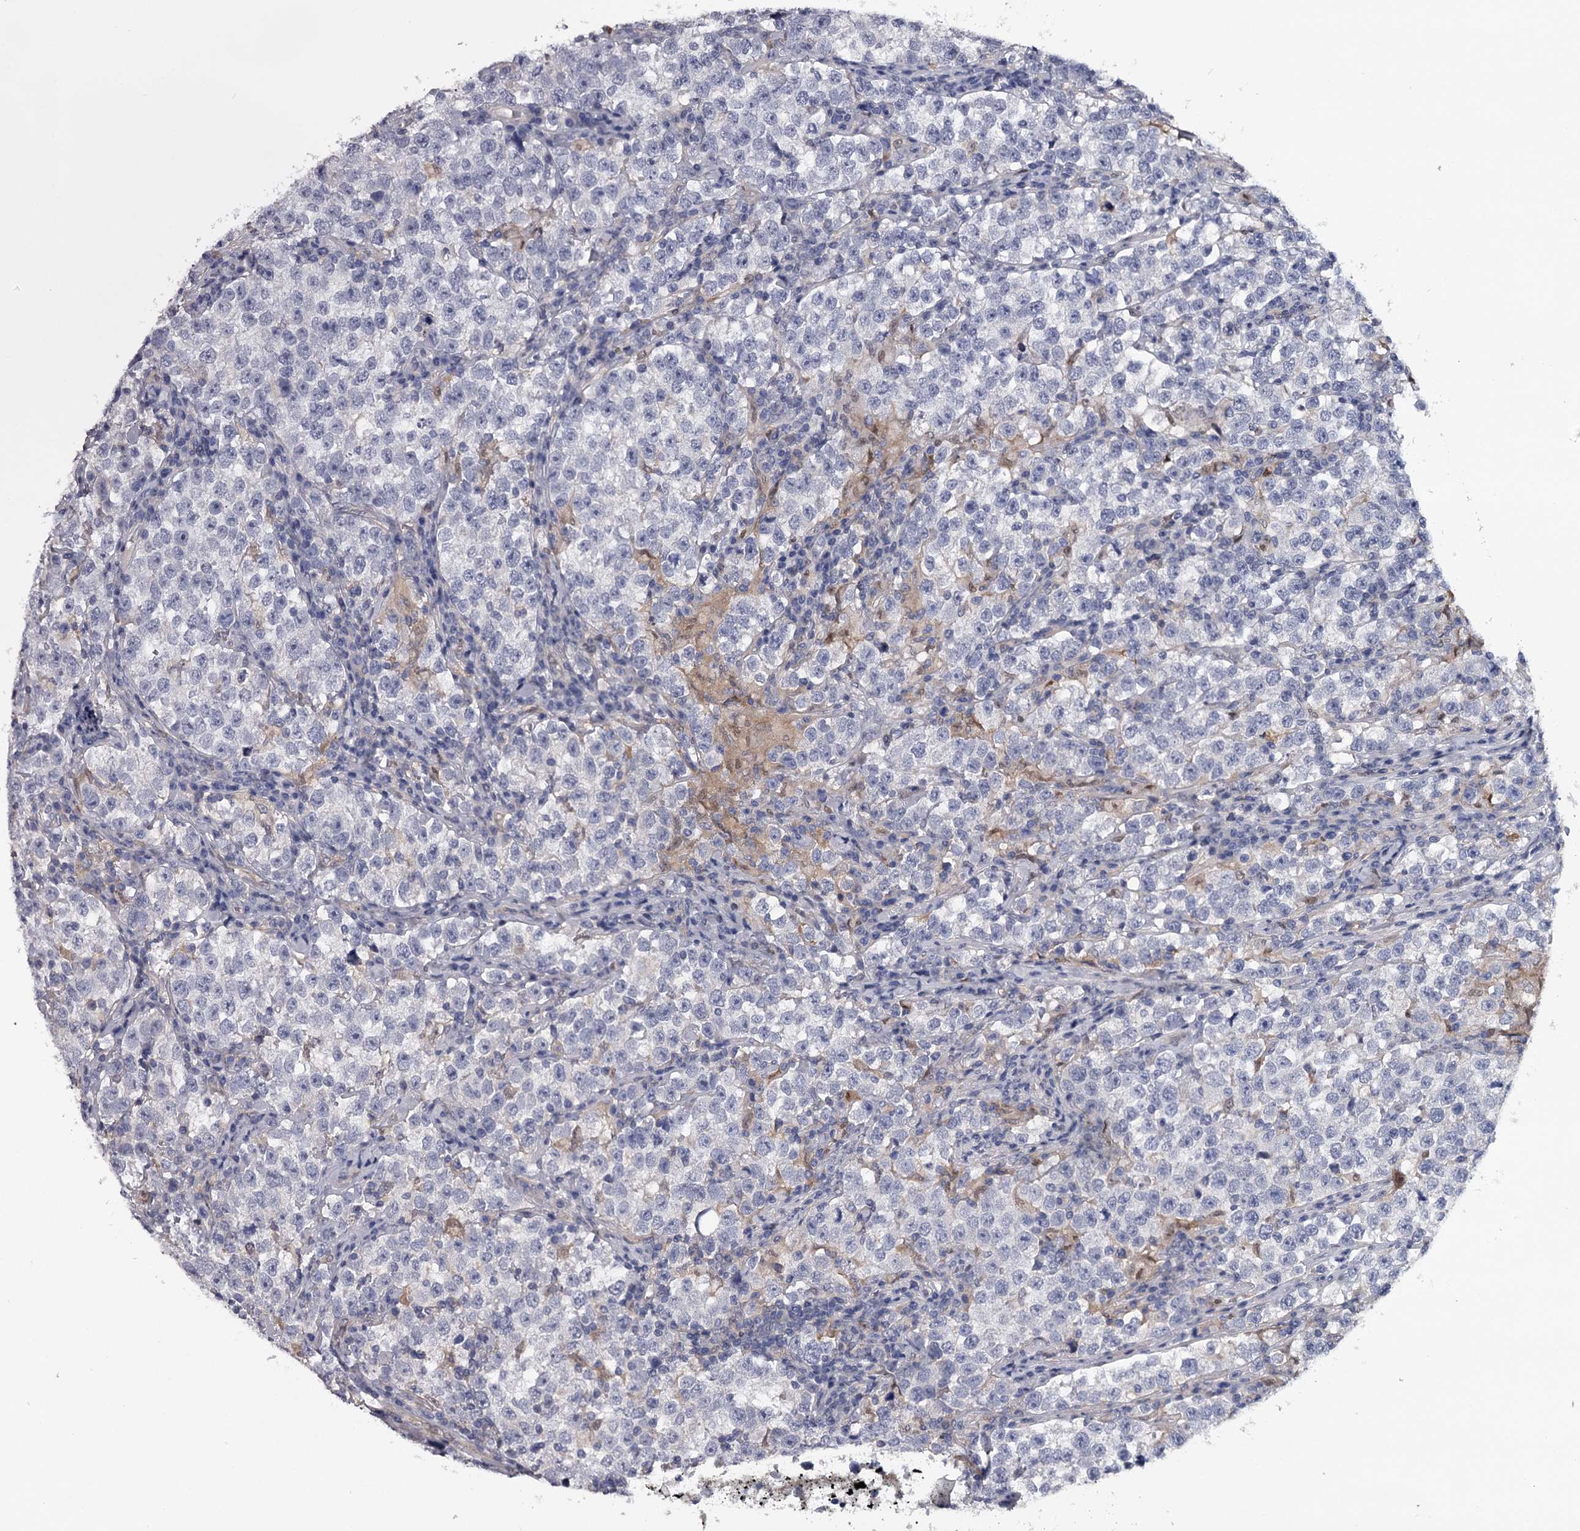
{"staining": {"intensity": "negative", "quantity": "none", "location": "none"}, "tissue": "testis cancer", "cell_type": "Tumor cells", "image_type": "cancer", "snomed": [{"axis": "morphology", "description": "Normal tissue, NOS"}, {"axis": "morphology", "description": "Seminoma, NOS"}, {"axis": "topography", "description": "Testis"}], "caption": "The histopathology image displays no significant staining in tumor cells of testis cancer (seminoma).", "gene": "GSTO1", "patient": {"sex": "male", "age": 43}}